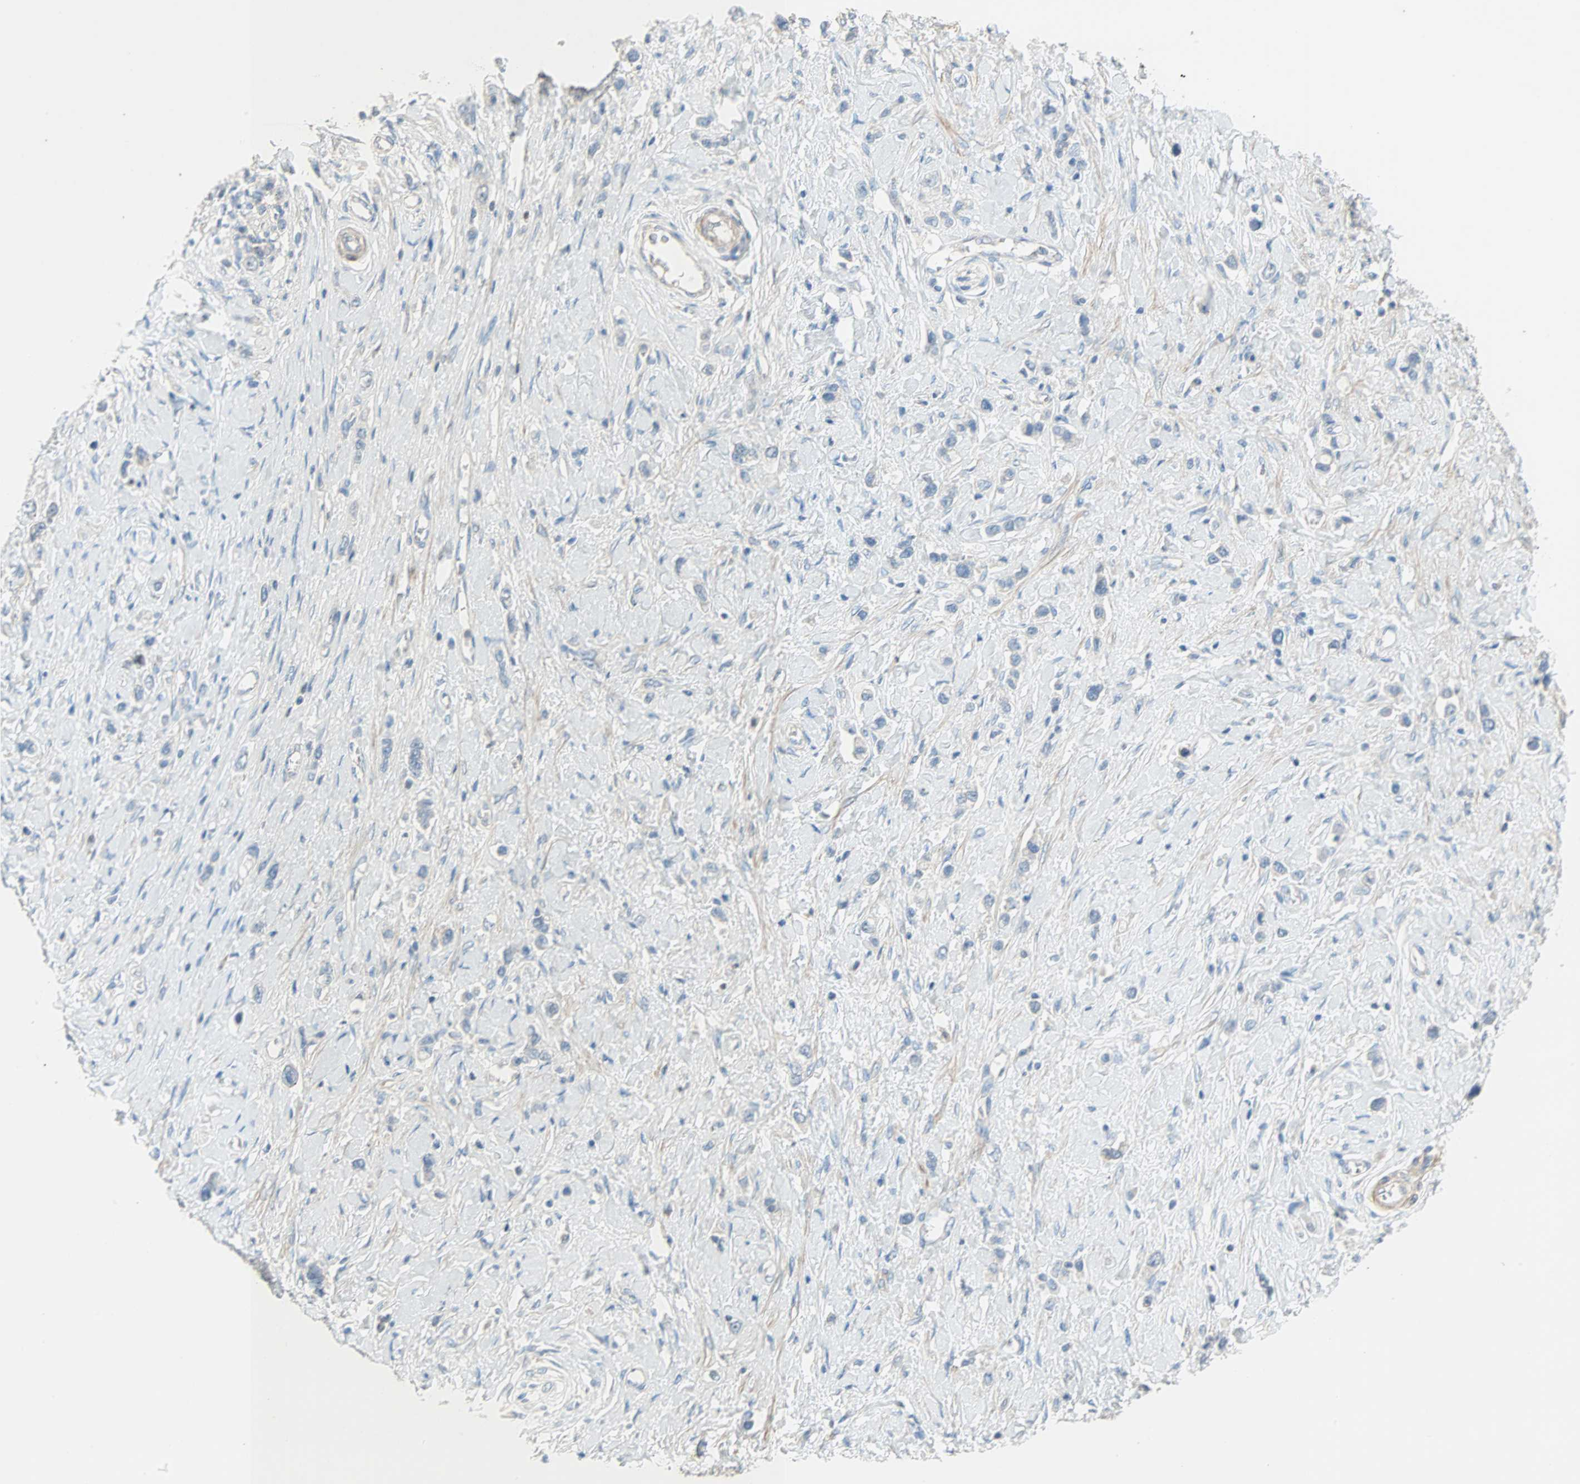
{"staining": {"intensity": "negative", "quantity": "none", "location": "none"}, "tissue": "stomach cancer", "cell_type": "Tumor cells", "image_type": "cancer", "snomed": [{"axis": "morphology", "description": "Normal tissue, NOS"}, {"axis": "morphology", "description": "Adenocarcinoma, NOS"}, {"axis": "topography", "description": "Stomach, upper"}, {"axis": "topography", "description": "Stomach"}], "caption": "A histopathology image of stomach cancer stained for a protein exhibits no brown staining in tumor cells.", "gene": "ACVRL1", "patient": {"sex": "female", "age": 65}}